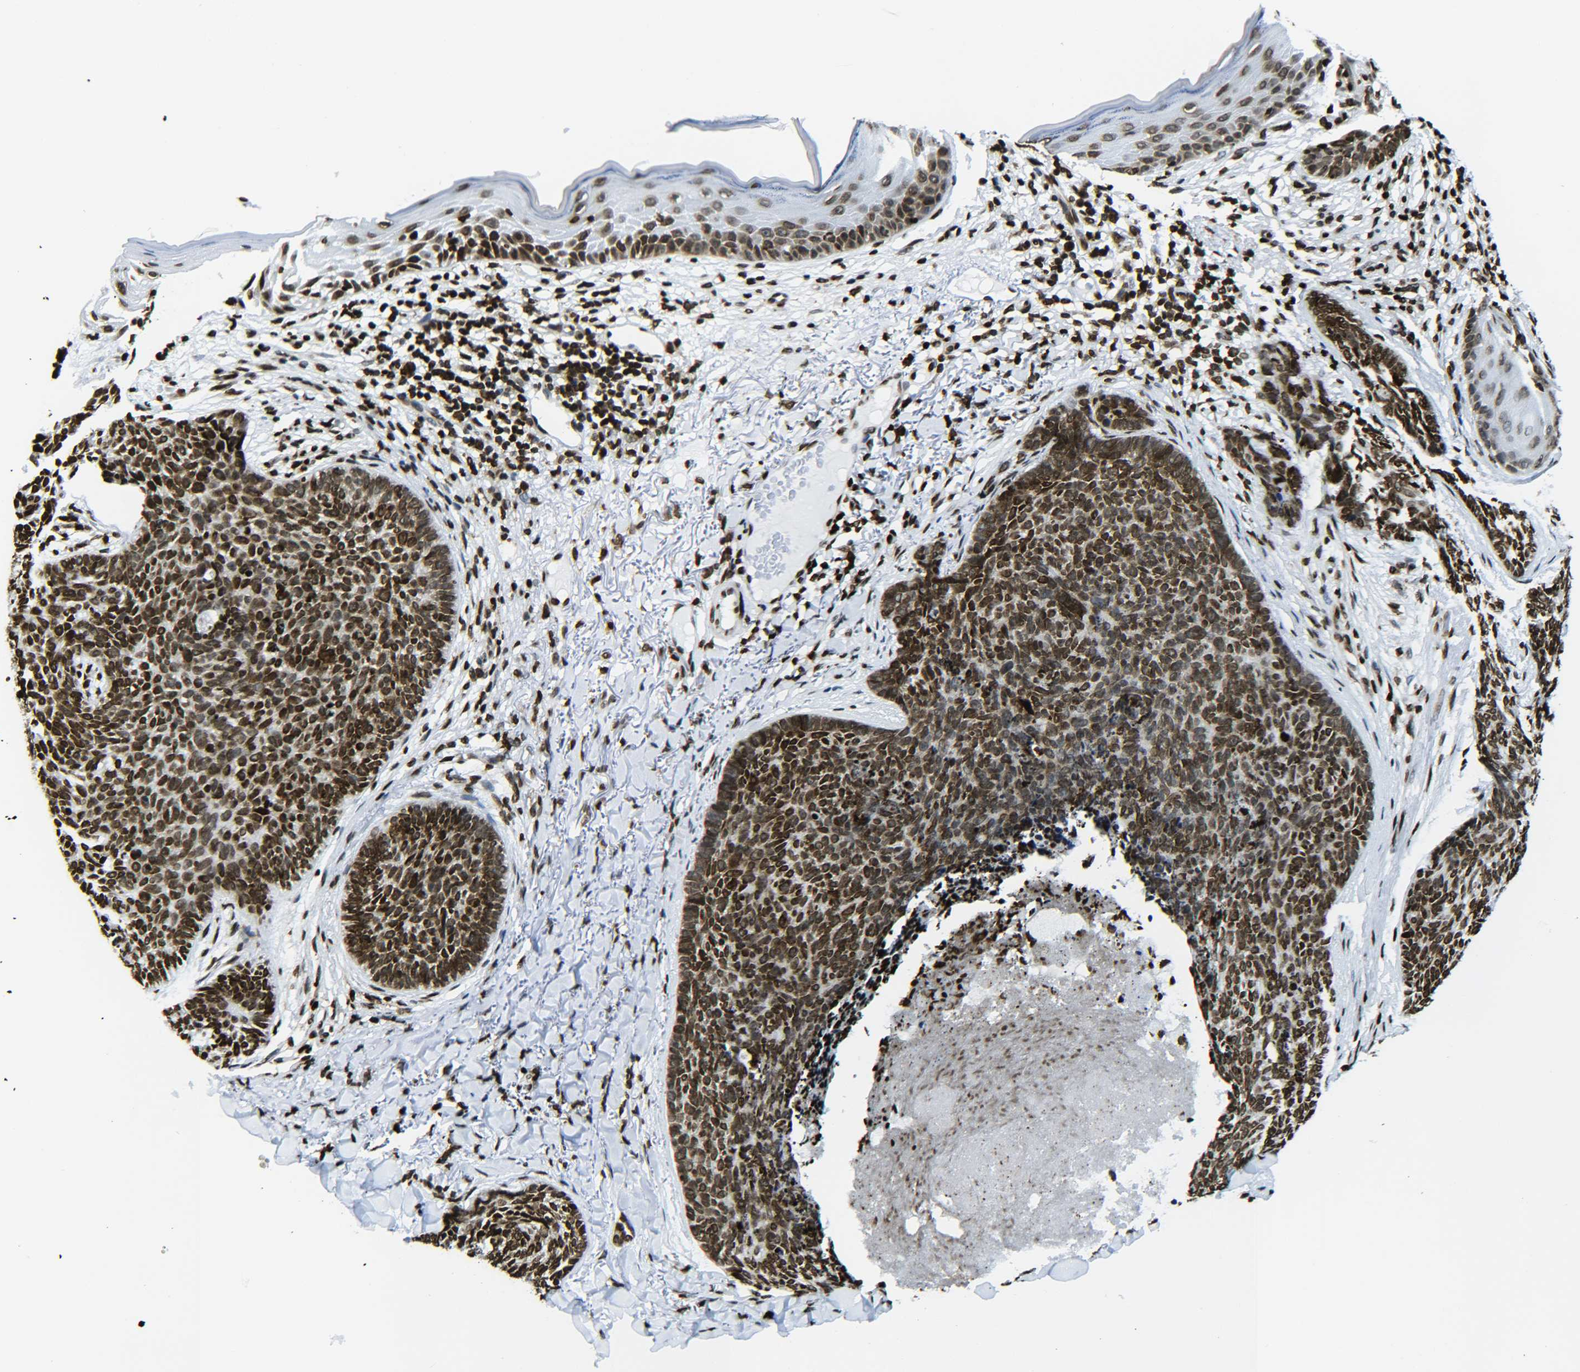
{"staining": {"intensity": "strong", "quantity": ">75%", "location": "nuclear"}, "tissue": "skin cancer", "cell_type": "Tumor cells", "image_type": "cancer", "snomed": [{"axis": "morphology", "description": "Basal cell carcinoma"}, {"axis": "topography", "description": "Skin"}], "caption": "IHC (DAB) staining of human skin cancer shows strong nuclear protein positivity in about >75% of tumor cells.", "gene": "H2AX", "patient": {"sex": "female", "age": 70}}